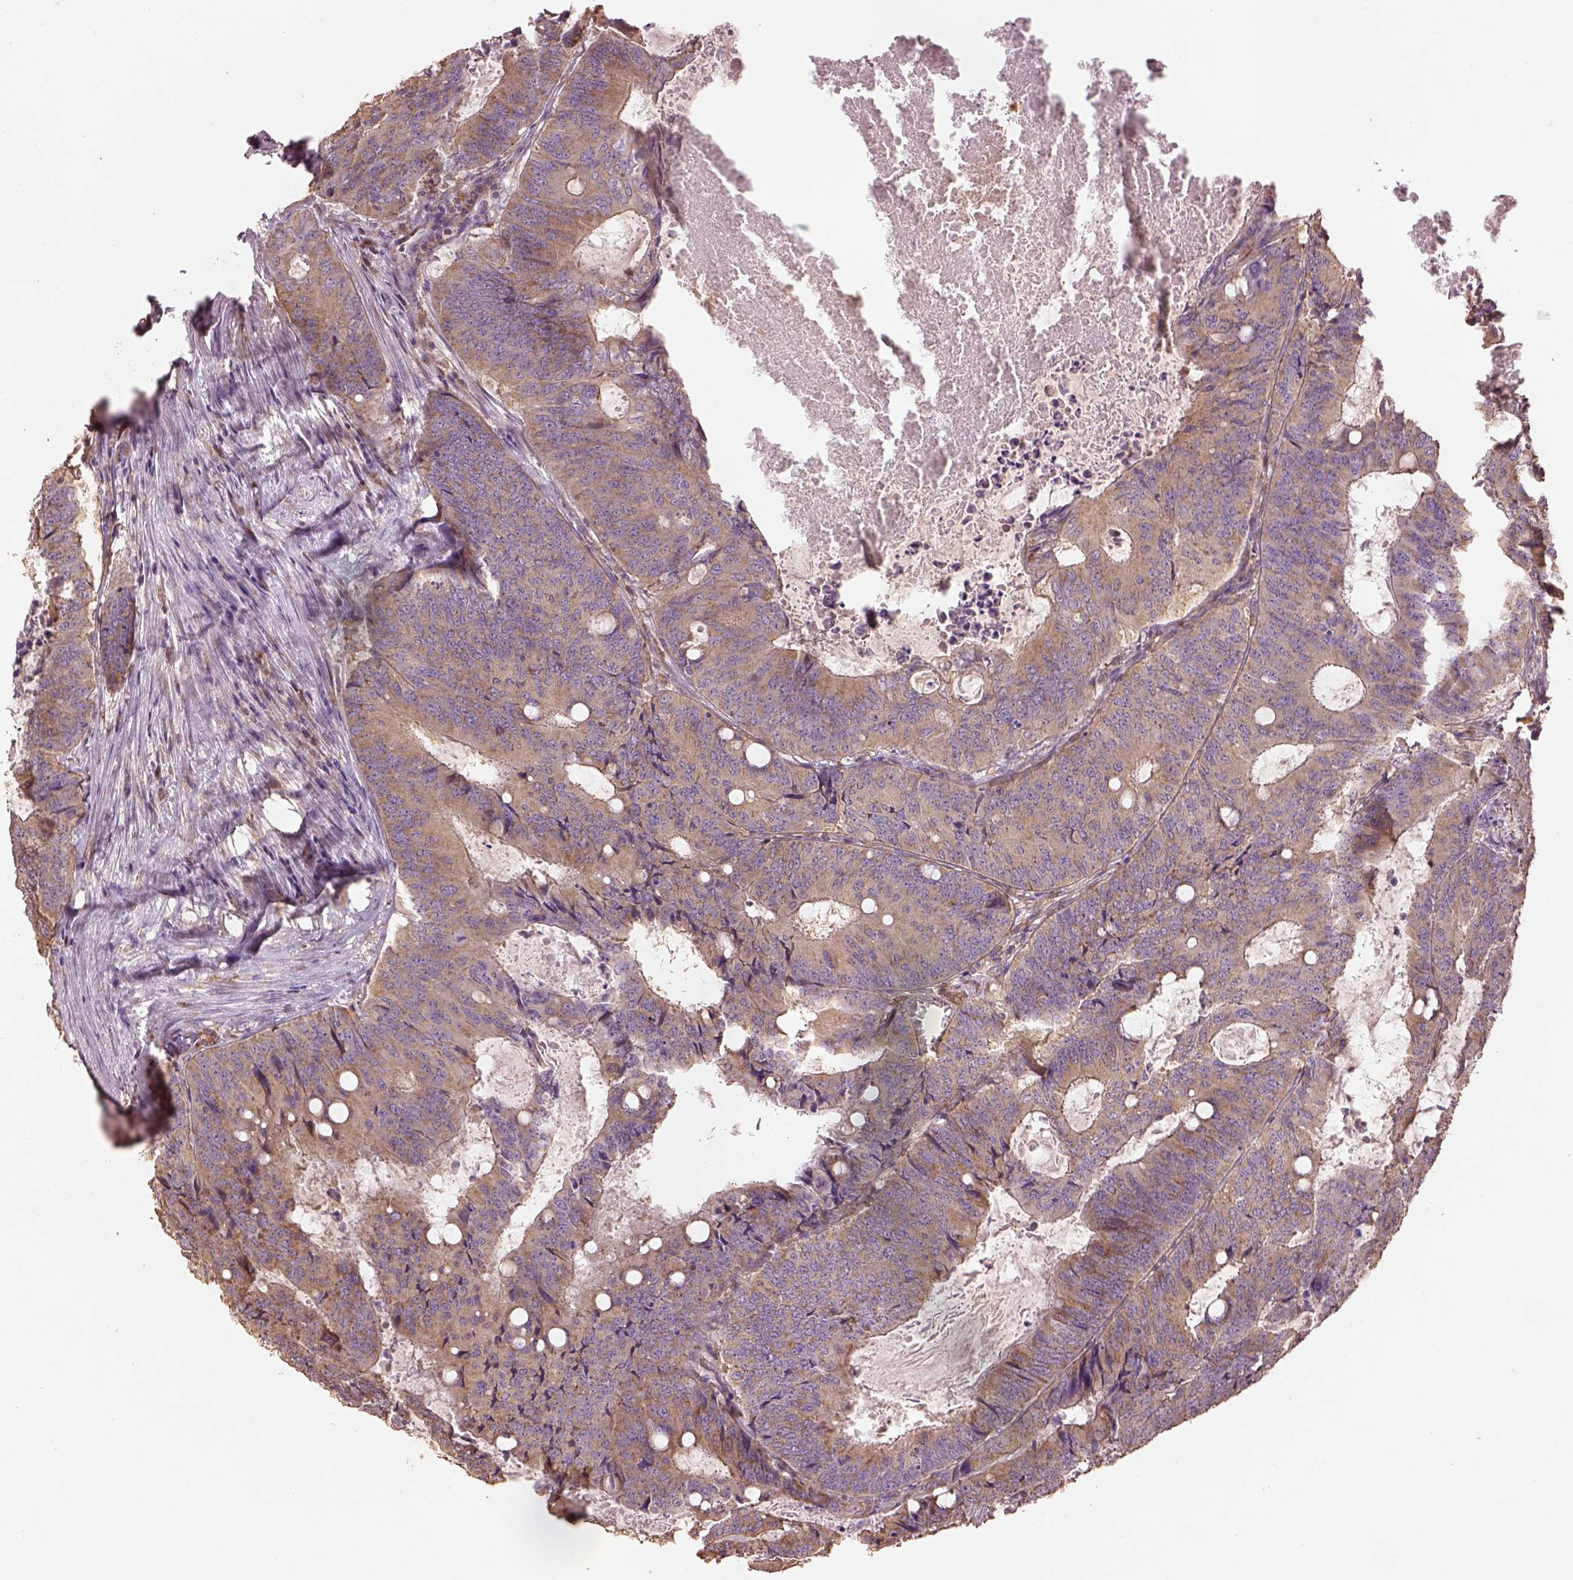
{"staining": {"intensity": "moderate", "quantity": ">75%", "location": "cytoplasmic/membranous"}, "tissue": "colorectal cancer", "cell_type": "Tumor cells", "image_type": "cancer", "snomed": [{"axis": "morphology", "description": "Adenocarcinoma, NOS"}, {"axis": "topography", "description": "Colon"}], "caption": "Brown immunohistochemical staining in colorectal cancer demonstrates moderate cytoplasmic/membranous staining in about >75% of tumor cells.", "gene": "AP1B1", "patient": {"sex": "male", "age": 67}}